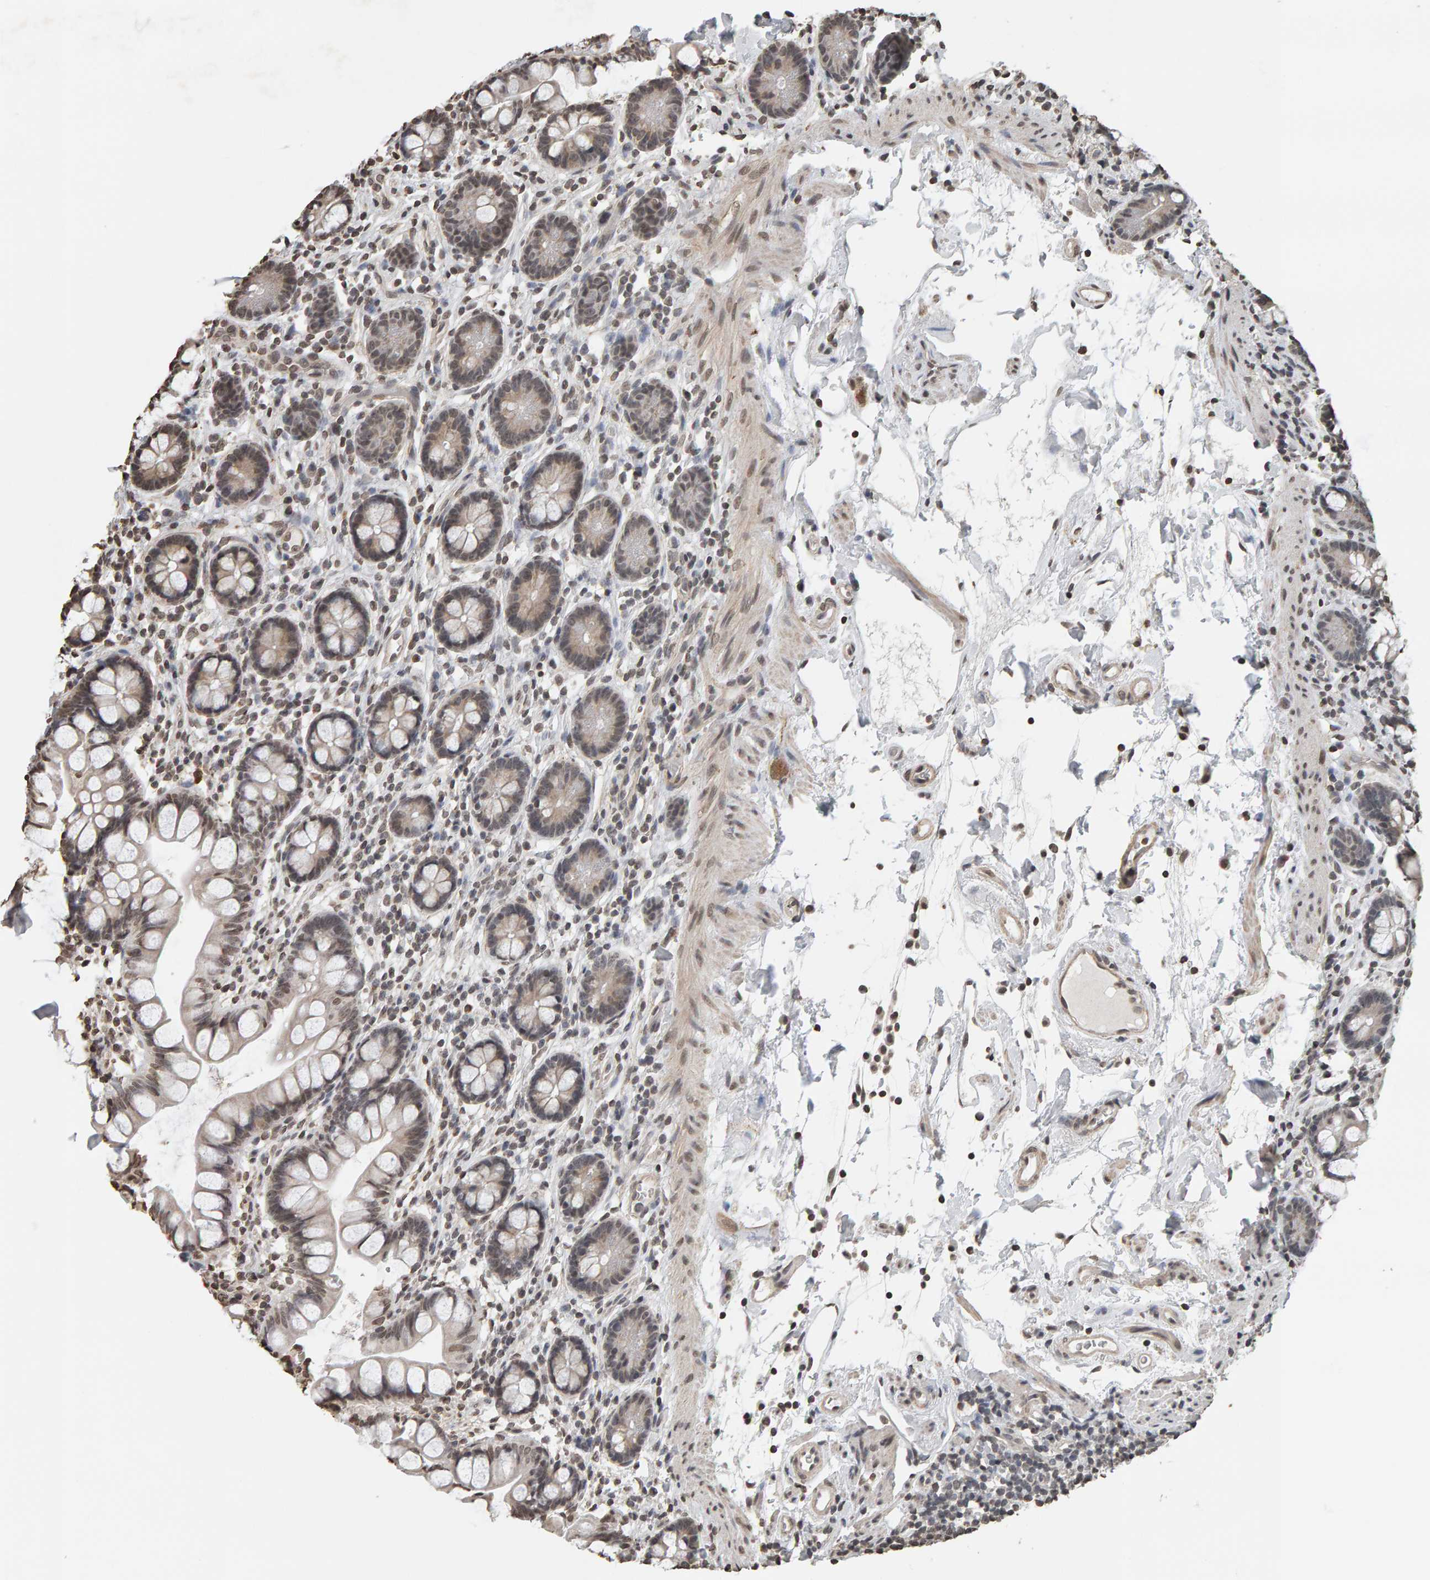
{"staining": {"intensity": "weak", "quantity": "25%-75%", "location": "cytoplasmic/membranous,nuclear"}, "tissue": "small intestine", "cell_type": "Glandular cells", "image_type": "normal", "snomed": [{"axis": "morphology", "description": "Normal tissue, NOS"}, {"axis": "topography", "description": "Small intestine"}], "caption": "Weak cytoplasmic/membranous,nuclear expression for a protein is identified in approximately 25%-75% of glandular cells of normal small intestine using immunohistochemistry.", "gene": "AFF4", "patient": {"sex": "female", "age": 84}}